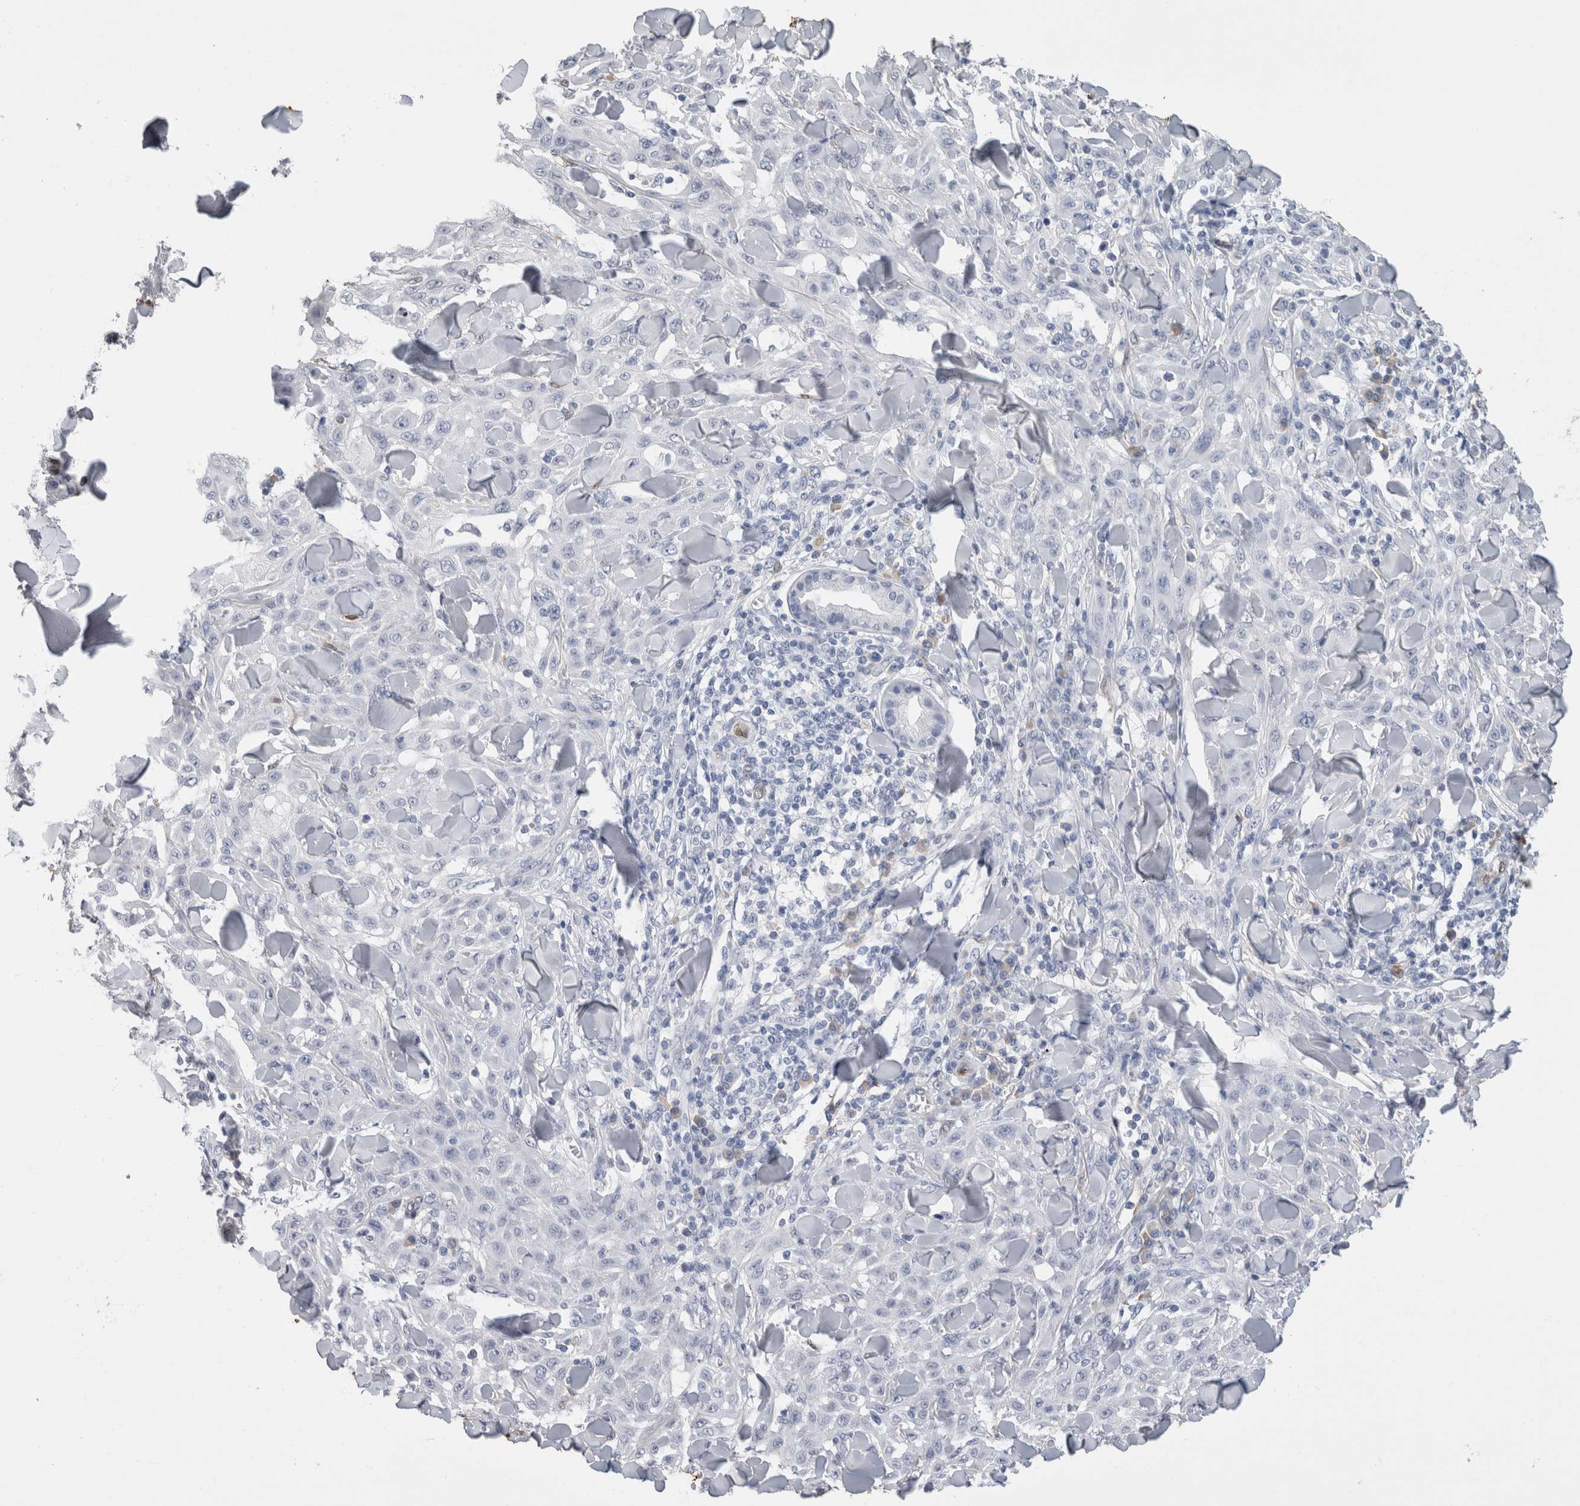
{"staining": {"intensity": "negative", "quantity": "none", "location": "none"}, "tissue": "skin cancer", "cell_type": "Tumor cells", "image_type": "cancer", "snomed": [{"axis": "morphology", "description": "Squamous cell carcinoma, NOS"}, {"axis": "topography", "description": "Skin"}], "caption": "Immunohistochemical staining of squamous cell carcinoma (skin) shows no significant expression in tumor cells. (DAB IHC with hematoxylin counter stain).", "gene": "FABP4", "patient": {"sex": "male", "age": 24}}